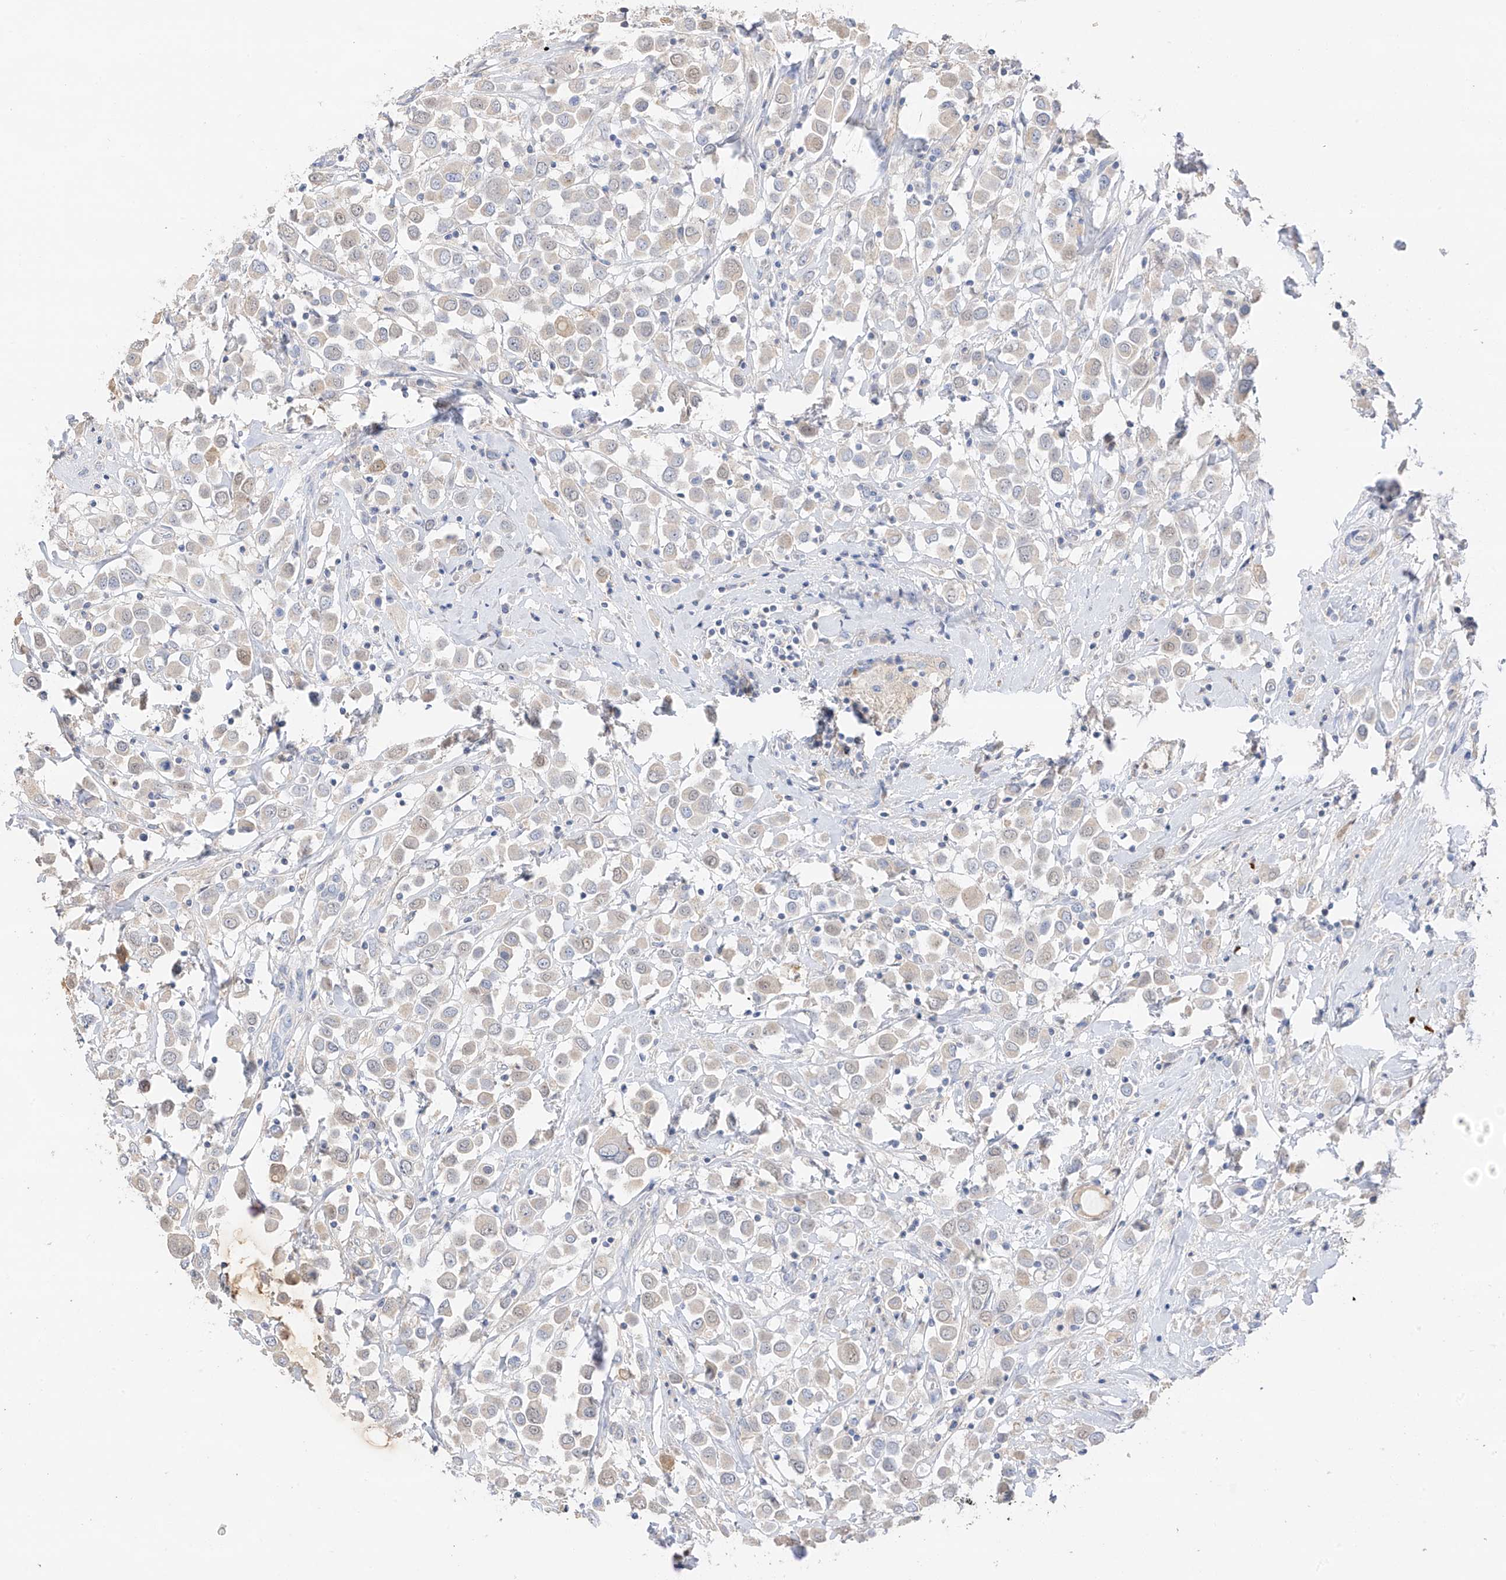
{"staining": {"intensity": "negative", "quantity": "none", "location": "none"}, "tissue": "breast cancer", "cell_type": "Tumor cells", "image_type": "cancer", "snomed": [{"axis": "morphology", "description": "Duct carcinoma"}, {"axis": "topography", "description": "Breast"}], "caption": "A photomicrograph of human breast cancer is negative for staining in tumor cells. Nuclei are stained in blue.", "gene": "CAPN13", "patient": {"sex": "female", "age": 61}}